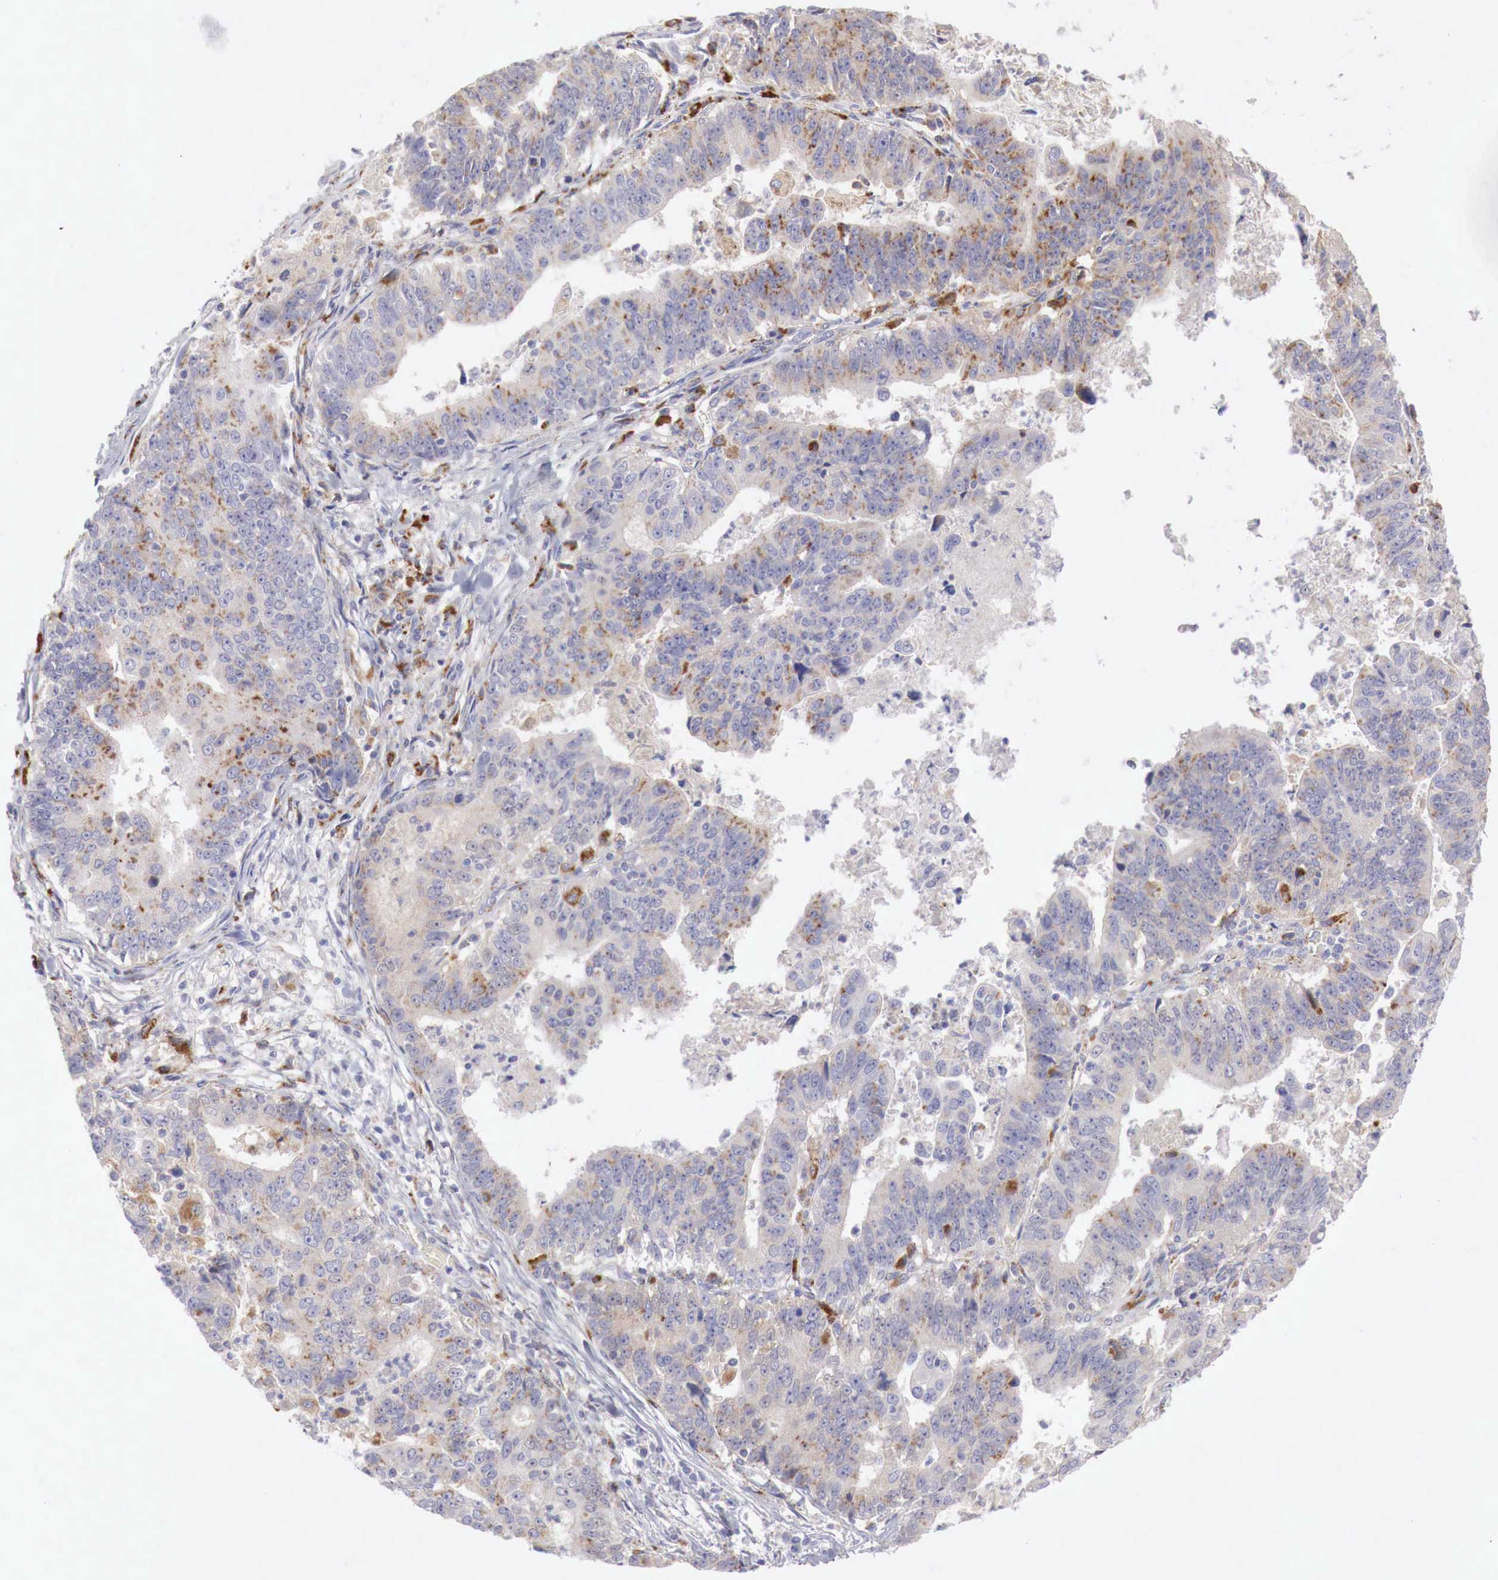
{"staining": {"intensity": "moderate", "quantity": ">75%", "location": "cytoplasmic/membranous"}, "tissue": "stomach cancer", "cell_type": "Tumor cells", "image_type": "cancer", "snomed": [{"axis": "morphology", "description": "Adenocarcinoma, NOS"}, {"axis": "topography", "description": "Stomach, upper"}], "caption": "The immunohistochemical stain labels moderate cytoplasmic/membranous staining in tumor cells of stomach adenocarcinoma tissue. Nuclei are stained in blue.", "gene": "GLA", "patient": {"sex": "female", "age": 50}}